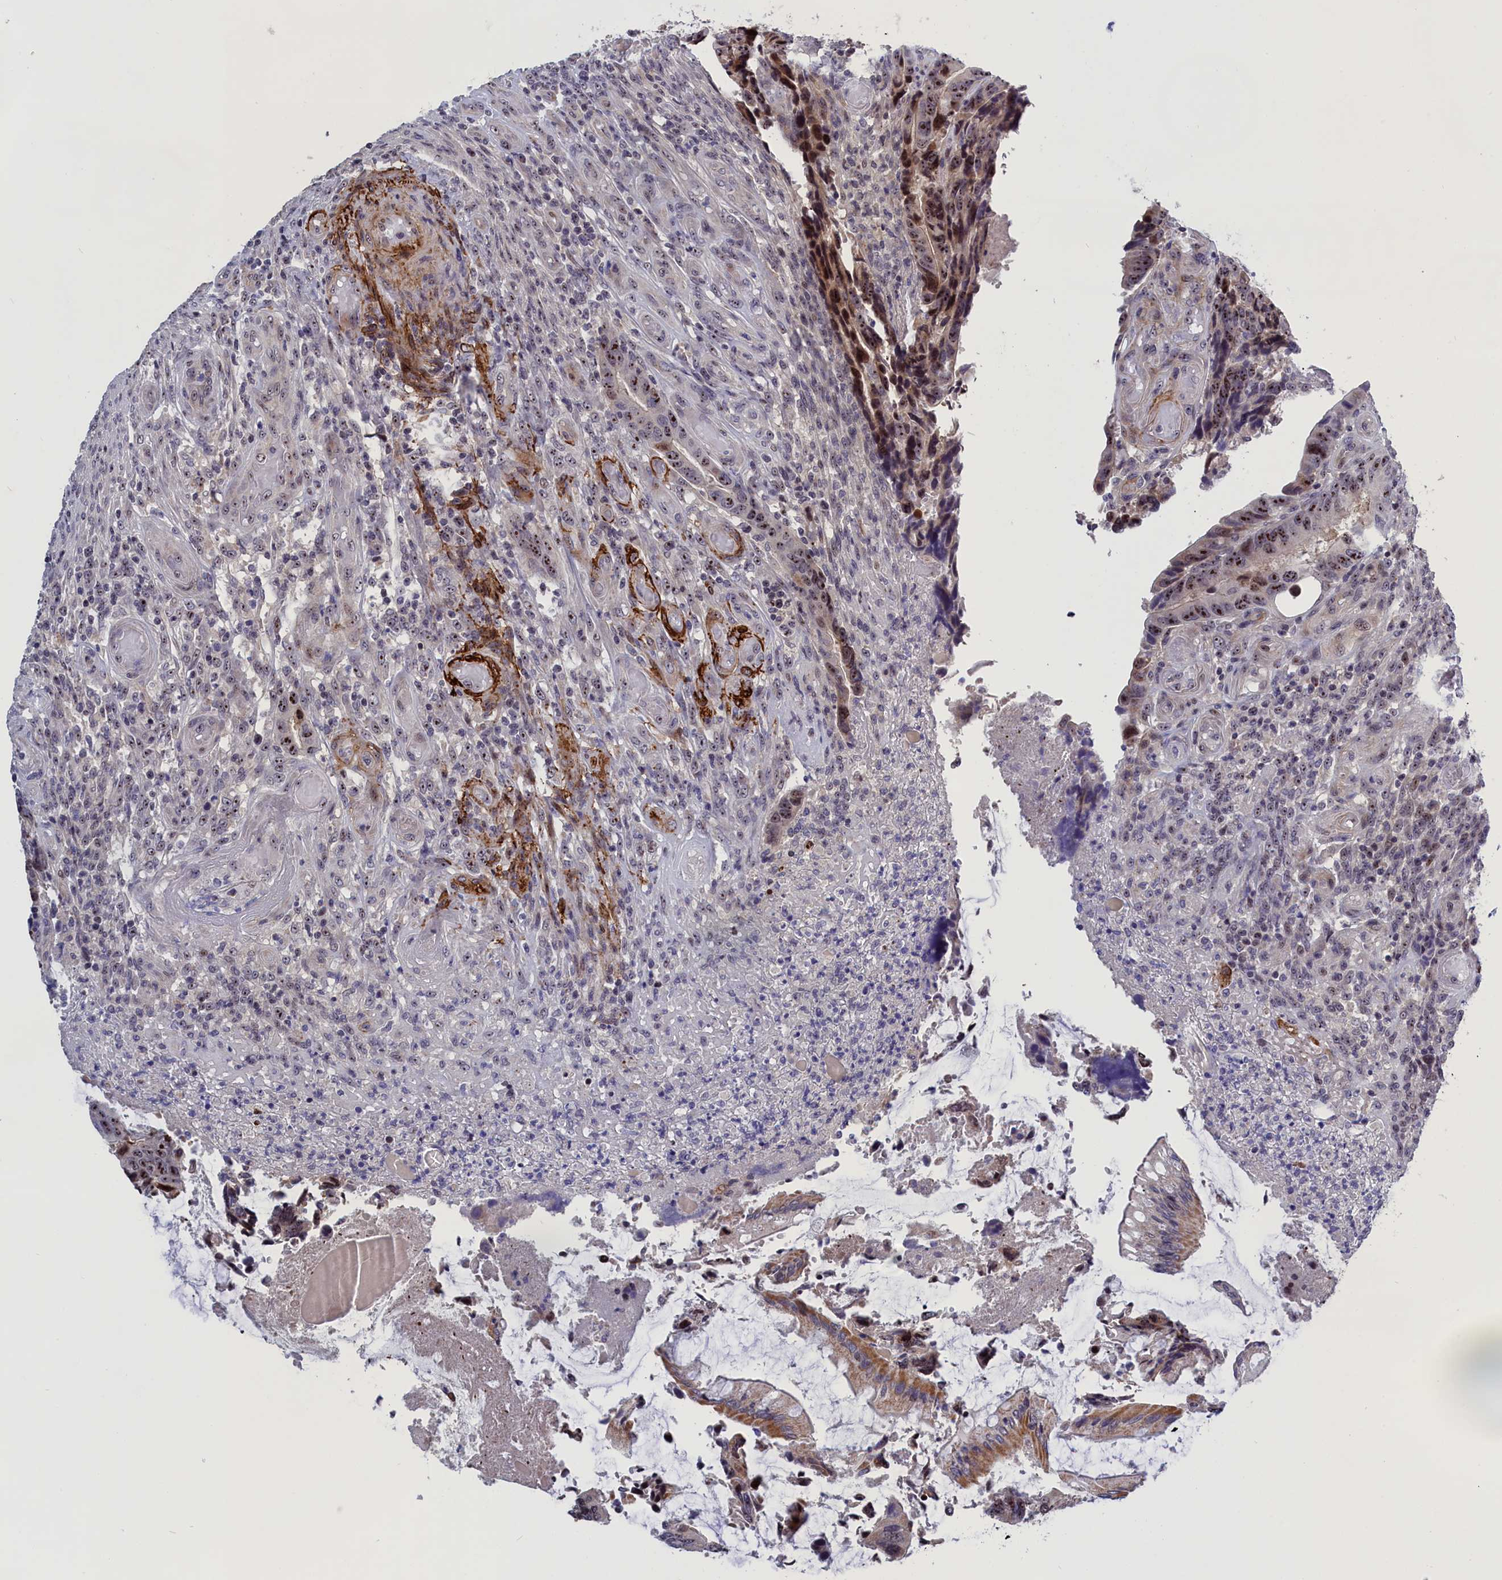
{"staining": {"intensity": "strong", "quantity": "25%-75%", "location": "nuclear"}, "tissue": "colorectal cancer", "cell_type": "Tumor cells", "image_type": "cancer", "snomed": [{"axis": "morphology", "description": "Adenocarcinoma, NOS"}, {"axis": "topography", "description": "Colon"}], "caption": "Immunohistochemistry (IHC) micrograph of neoplastic tissue: colorectal cancer stained using IHC displays high levels of strong protein expression localized specifically in the nuclear of tumor cells, appearing as a nuclear brown color.", "gene": "PPAN", "patient": {"sex": "male", "age": 87}}